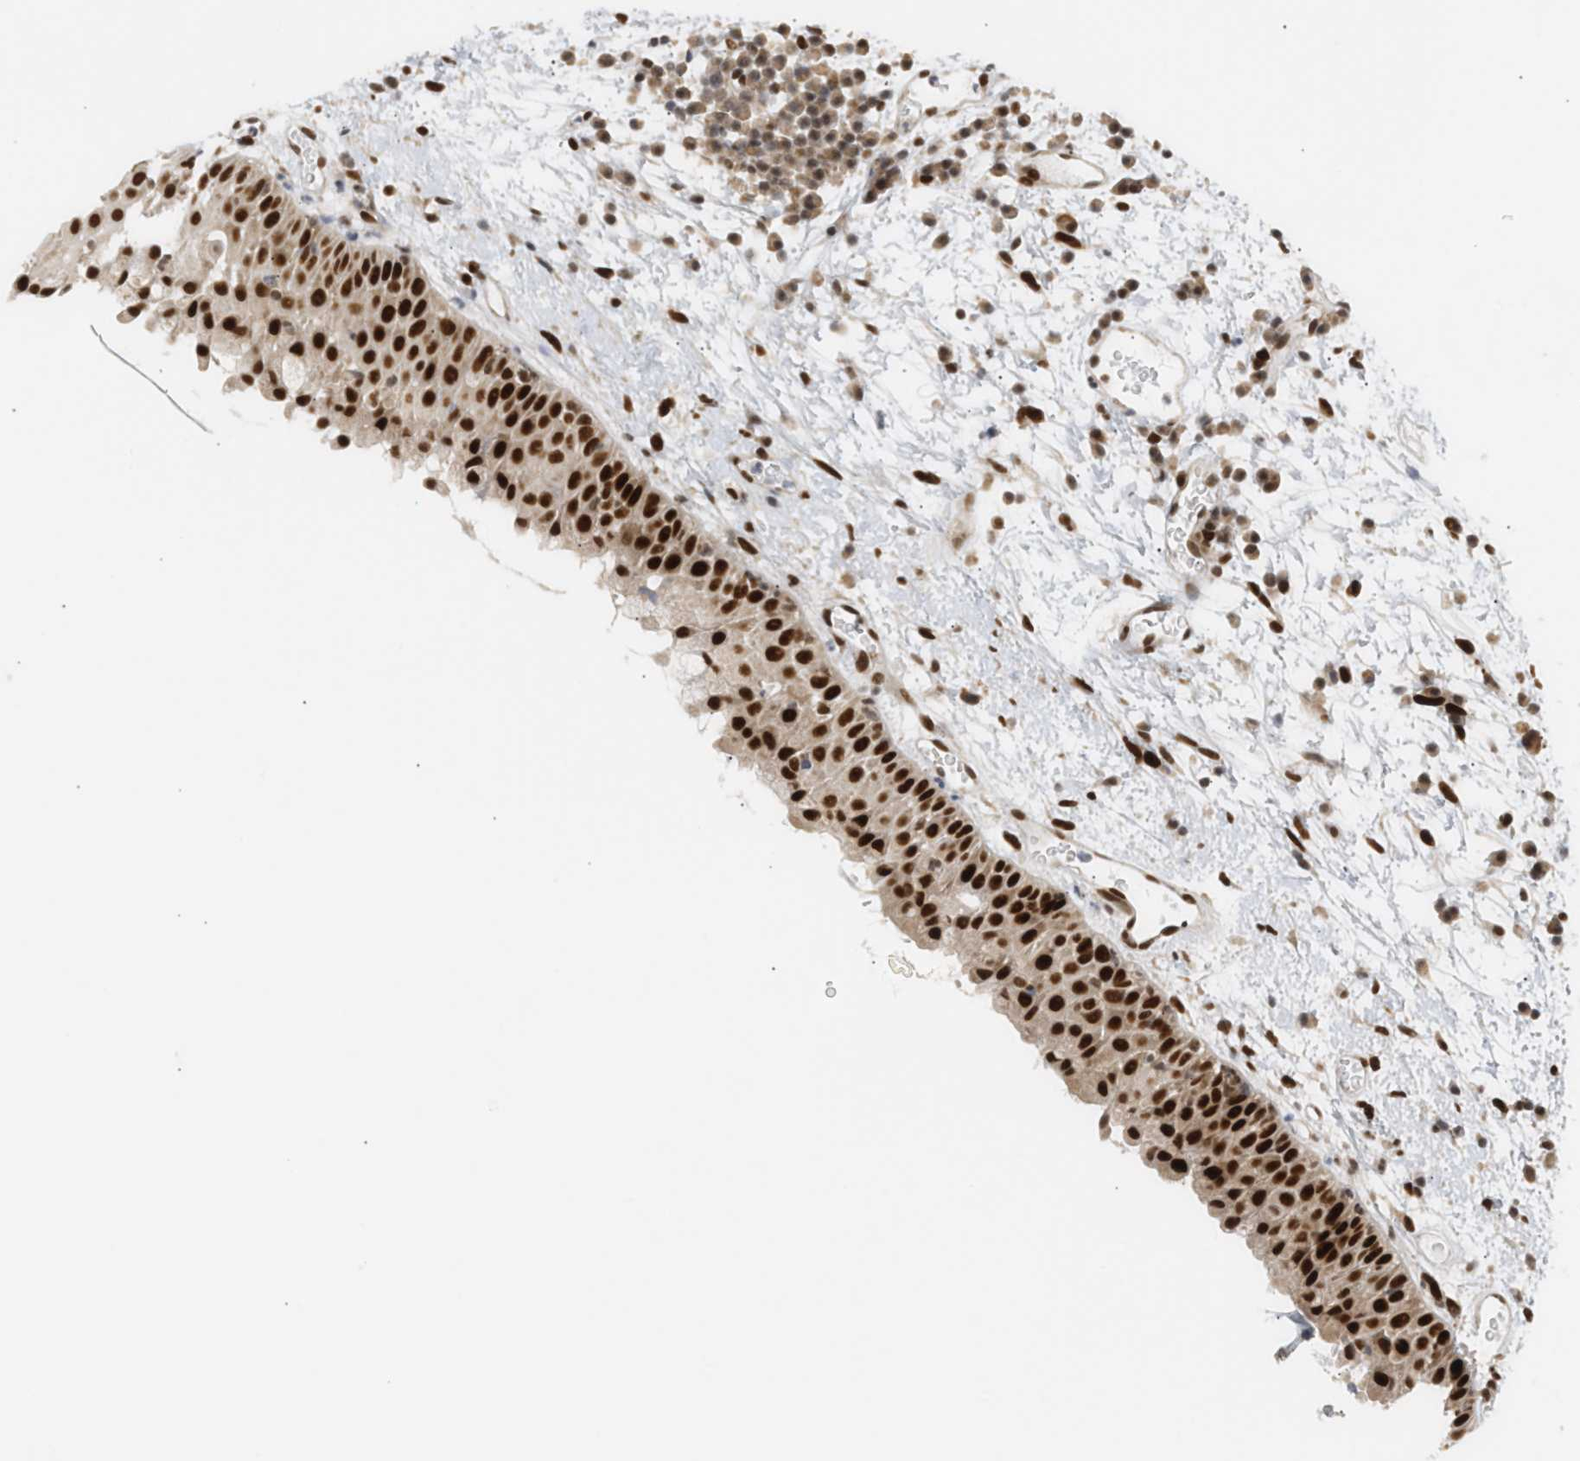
{"staining": {"intensity": "strong", "quantity": ">75%", "location": "nuclear"}, "tissue": "head and neck cancer", "cell_type": "Tumor cells", "image_type": "cancer", "snomed": [{"axis": "morphology", "description": "Squamous cell carcinoma, NOS"}, {"axis": "topography", "description": "Head-Neck"}], "caption": "Approximately >75% of tumor cells in human squamous cell carcinoma (head and neck) reveal strong nuclear protein positivity as visualized by brown immunohistochemical staining.", "gene": "SSBP2", "patient": {"sex": "male", "age": 62}}